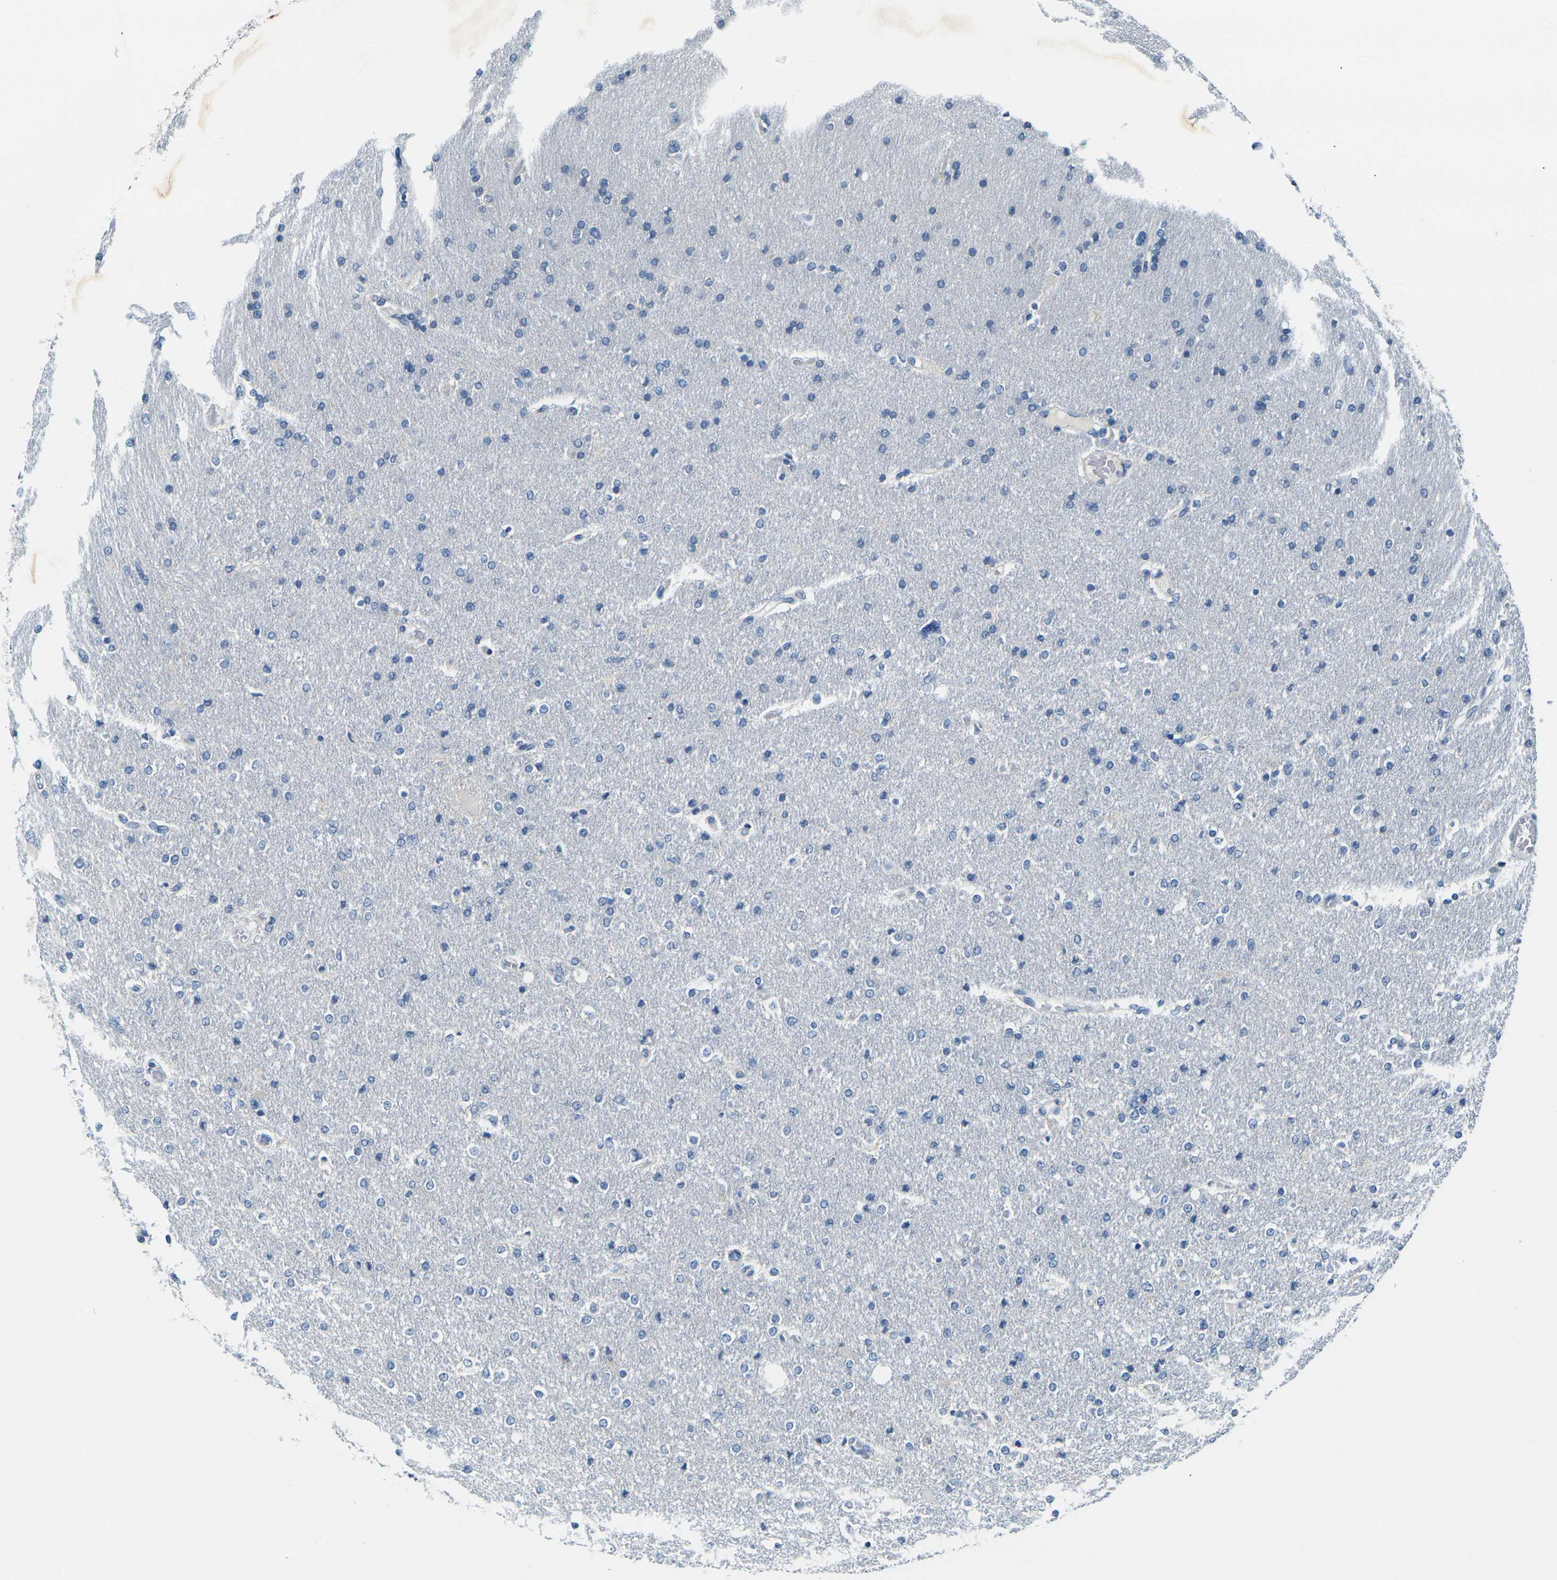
{"staining": {"intensity": "negative", "quantity": "none", "location": "none"}, "tissue": "glioma", "cell_type": "Tumor cells", "image_type": "cancer", "snomed": [{"axis": "morphology", "description": "Glioma, malignant, High grade"}, {"axis": "topography", "description": "Cerebral cortex"}], "caption": "Immunohistochemistry photomicrograph of malignant glioma (high-grade) stained for a protein (brown), which reveals no positivity in tumor cells.", "gene": "SHISAL2B", "patient": {"sex": "female", "age": 36}}